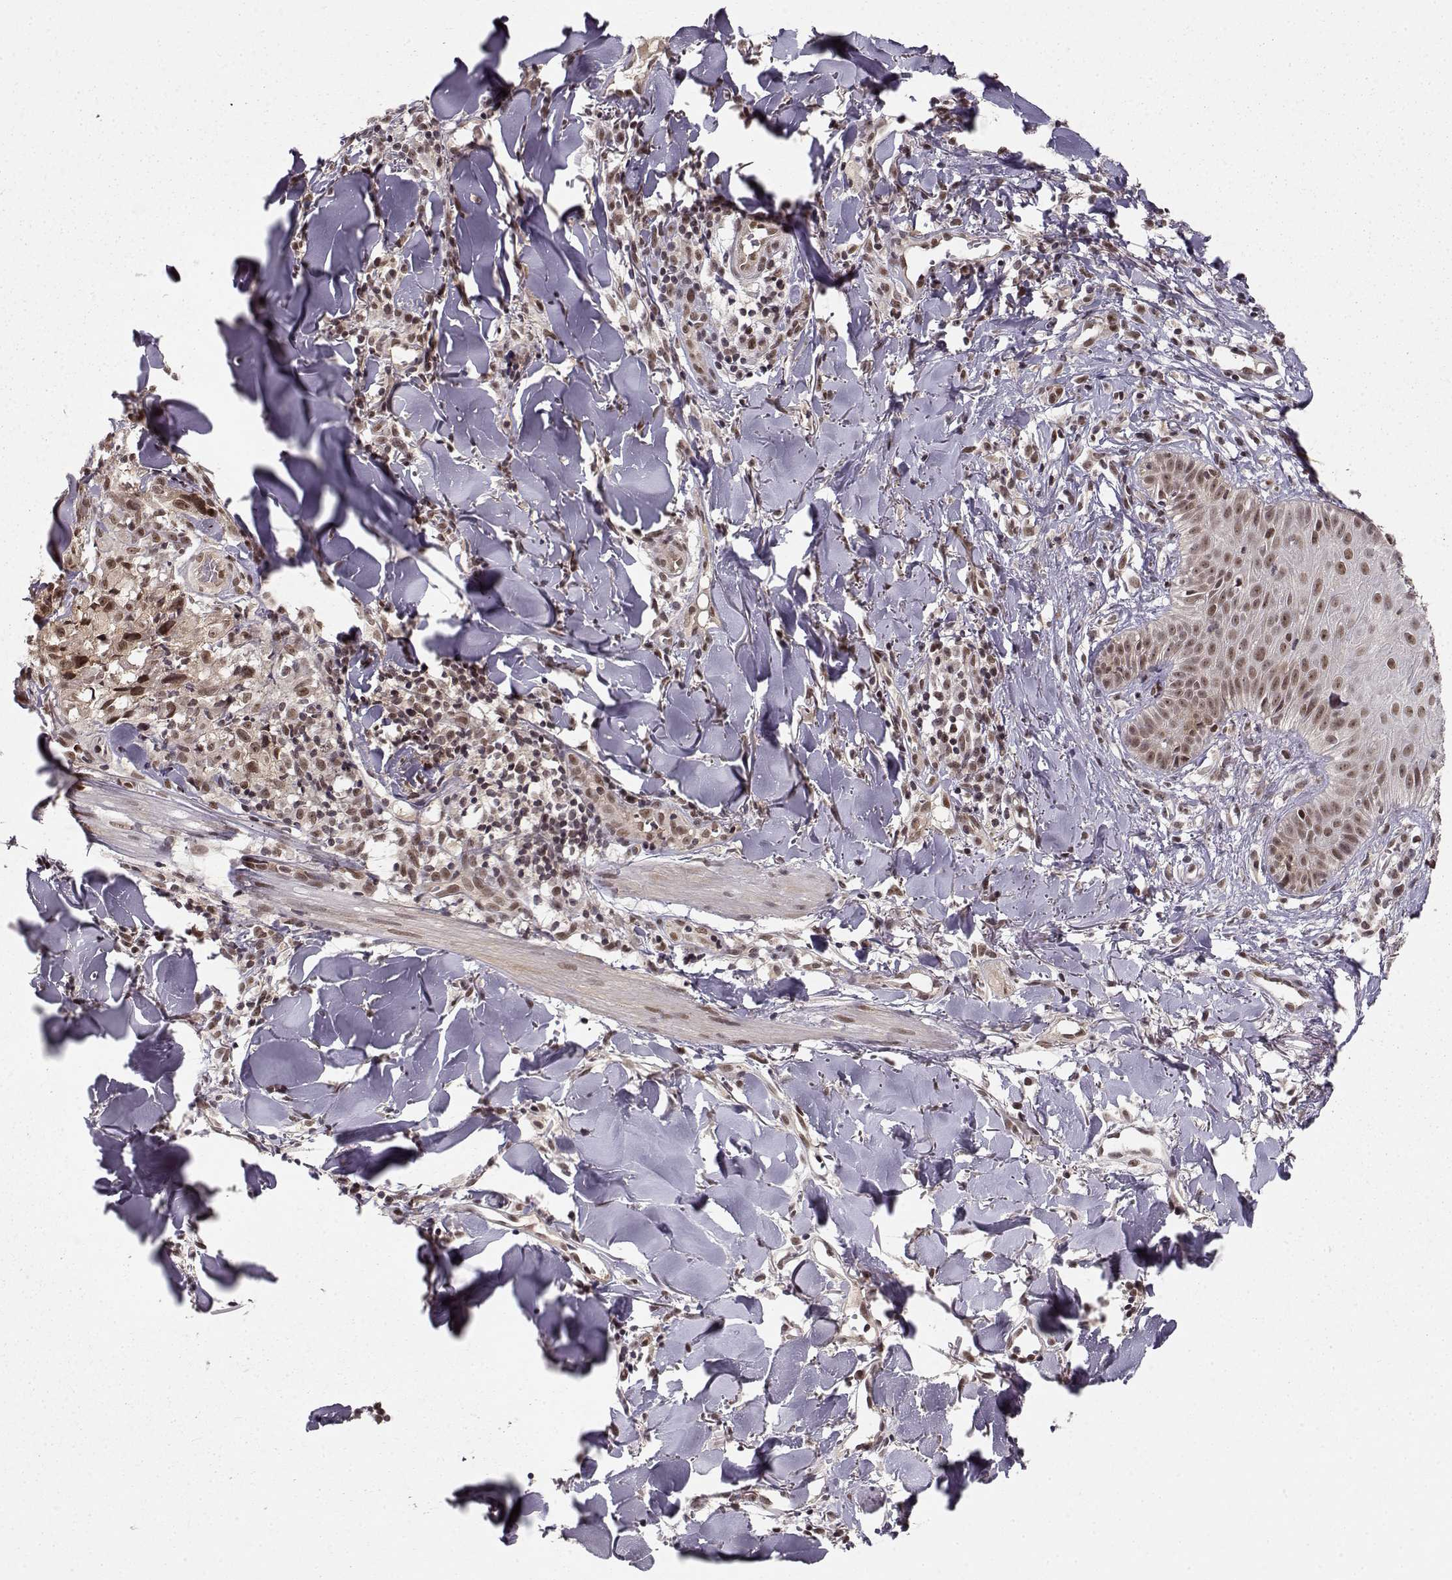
{"staining": {"intensity": "moderate", "quantity": ">75%", "location": "nuclear"}, "tissue": "melanoma", "cell_type": "Tumor cells", "image_type": "cancer", "snomed": [{"axis": "morphology", "description": "Malignant melanoma, NOS"}, {"axis": "topography", "description": "Skin"}], "caption": "DAB (3,3'-diaminobenzidine) immunohistochemical staining of human malignant melanoma shows moderate nuclear protein positivity in about >75% of tumor cells.", "gene": "CSNK2A1", "patient": {"sex": "male", "age": 51}}